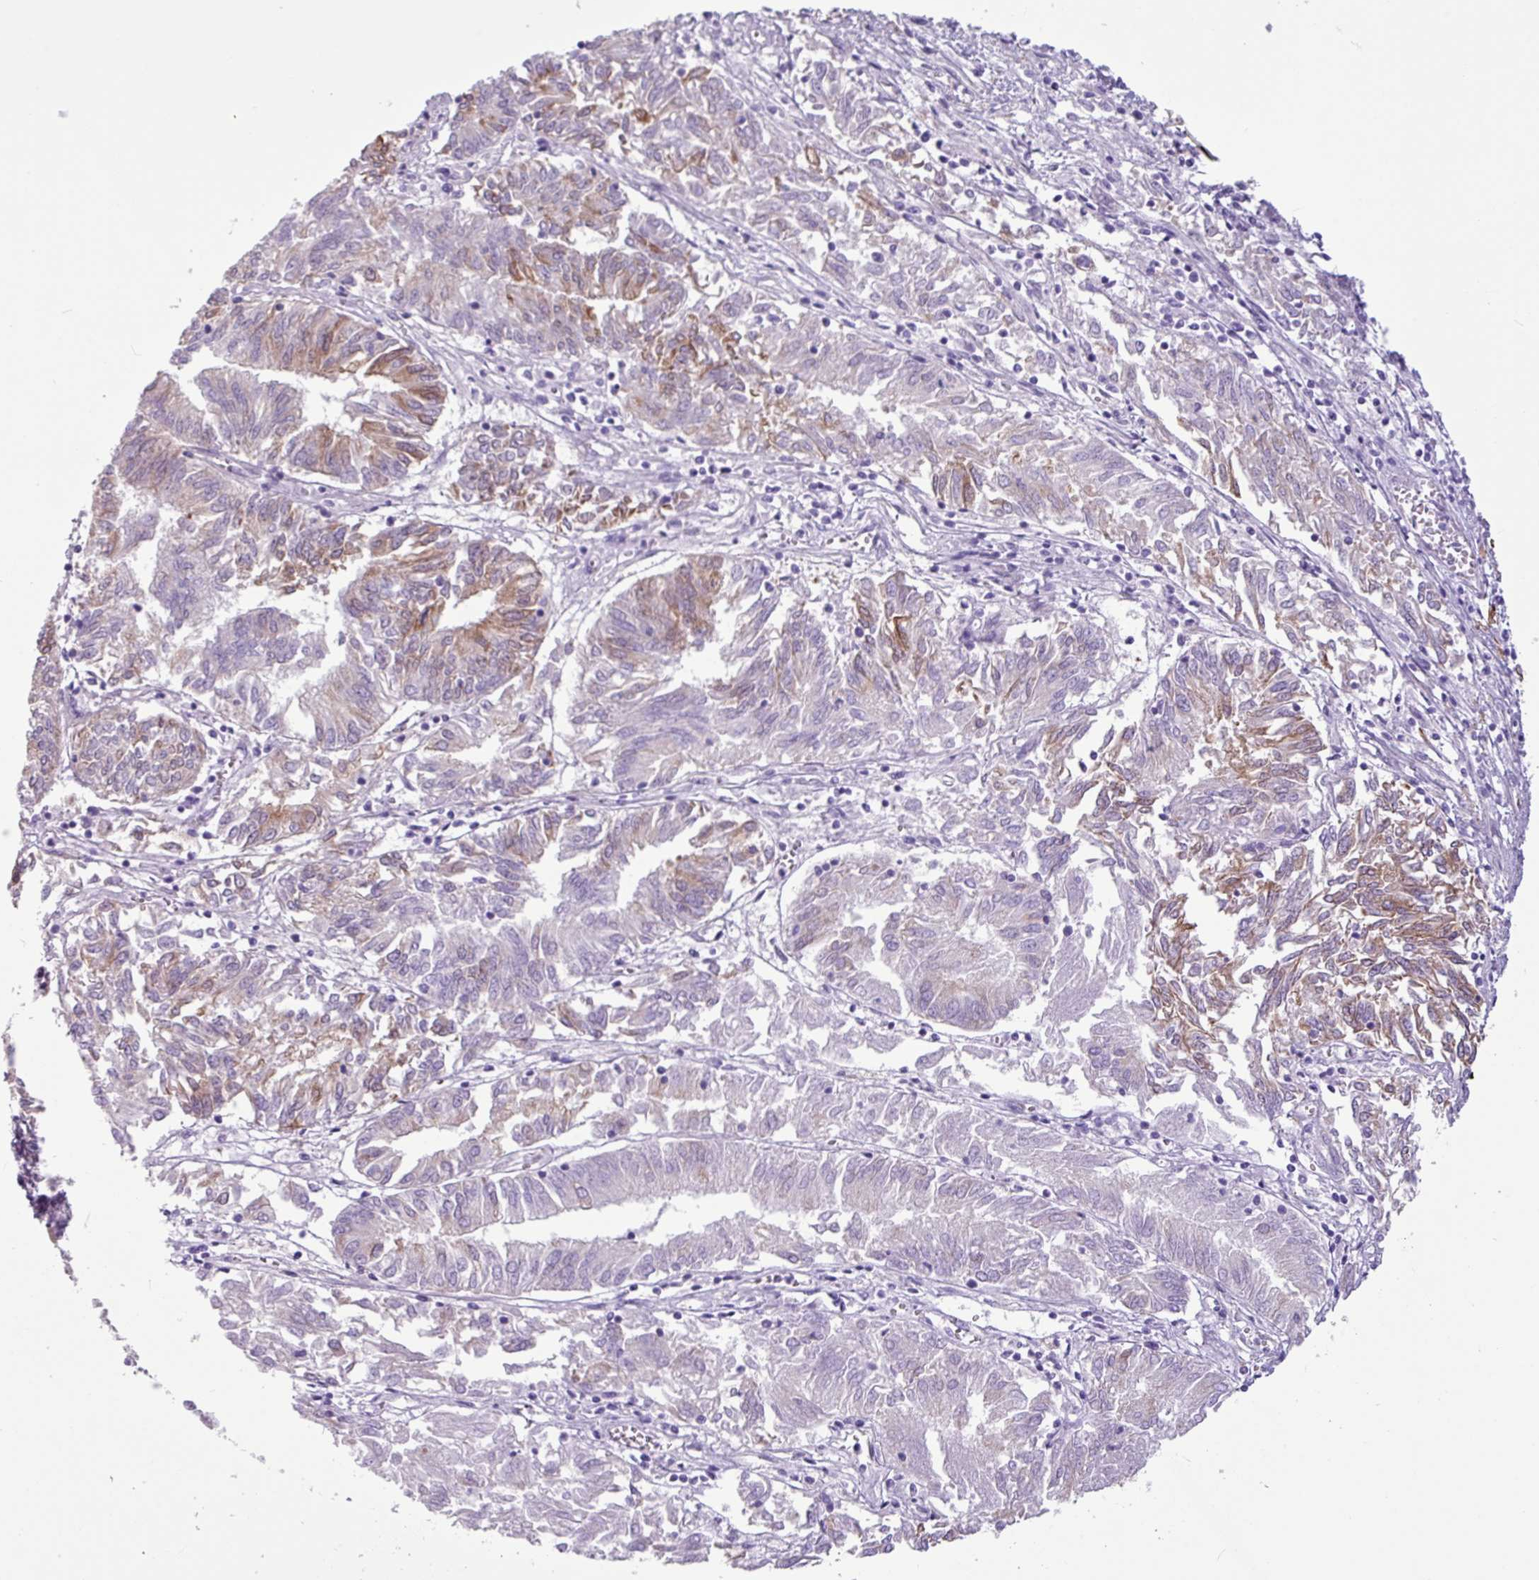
{"staining": {"intensity": "moderate", "quantity": "25%-75%", "location": "cytoplasmic/membranous"}, "tissue": "endometrial cancer", "cell_type": "Tumor cells", "image_type": "cancer", "snomed": [{"axis": "morphology", "description": "Adenocarcinoma, NOS"}, {"axis": "topography", "description": "Endometrium"}], "caption": "Endometrial cancer (adenocarcinoma) was stained to show a protein in brown. There is medium levels of moderate cytoplasmic/membranous staining in about 25%-75% of tumor cells.", "gene": "SLC38A1", "patient": {"sex": "female", "age": 54}}